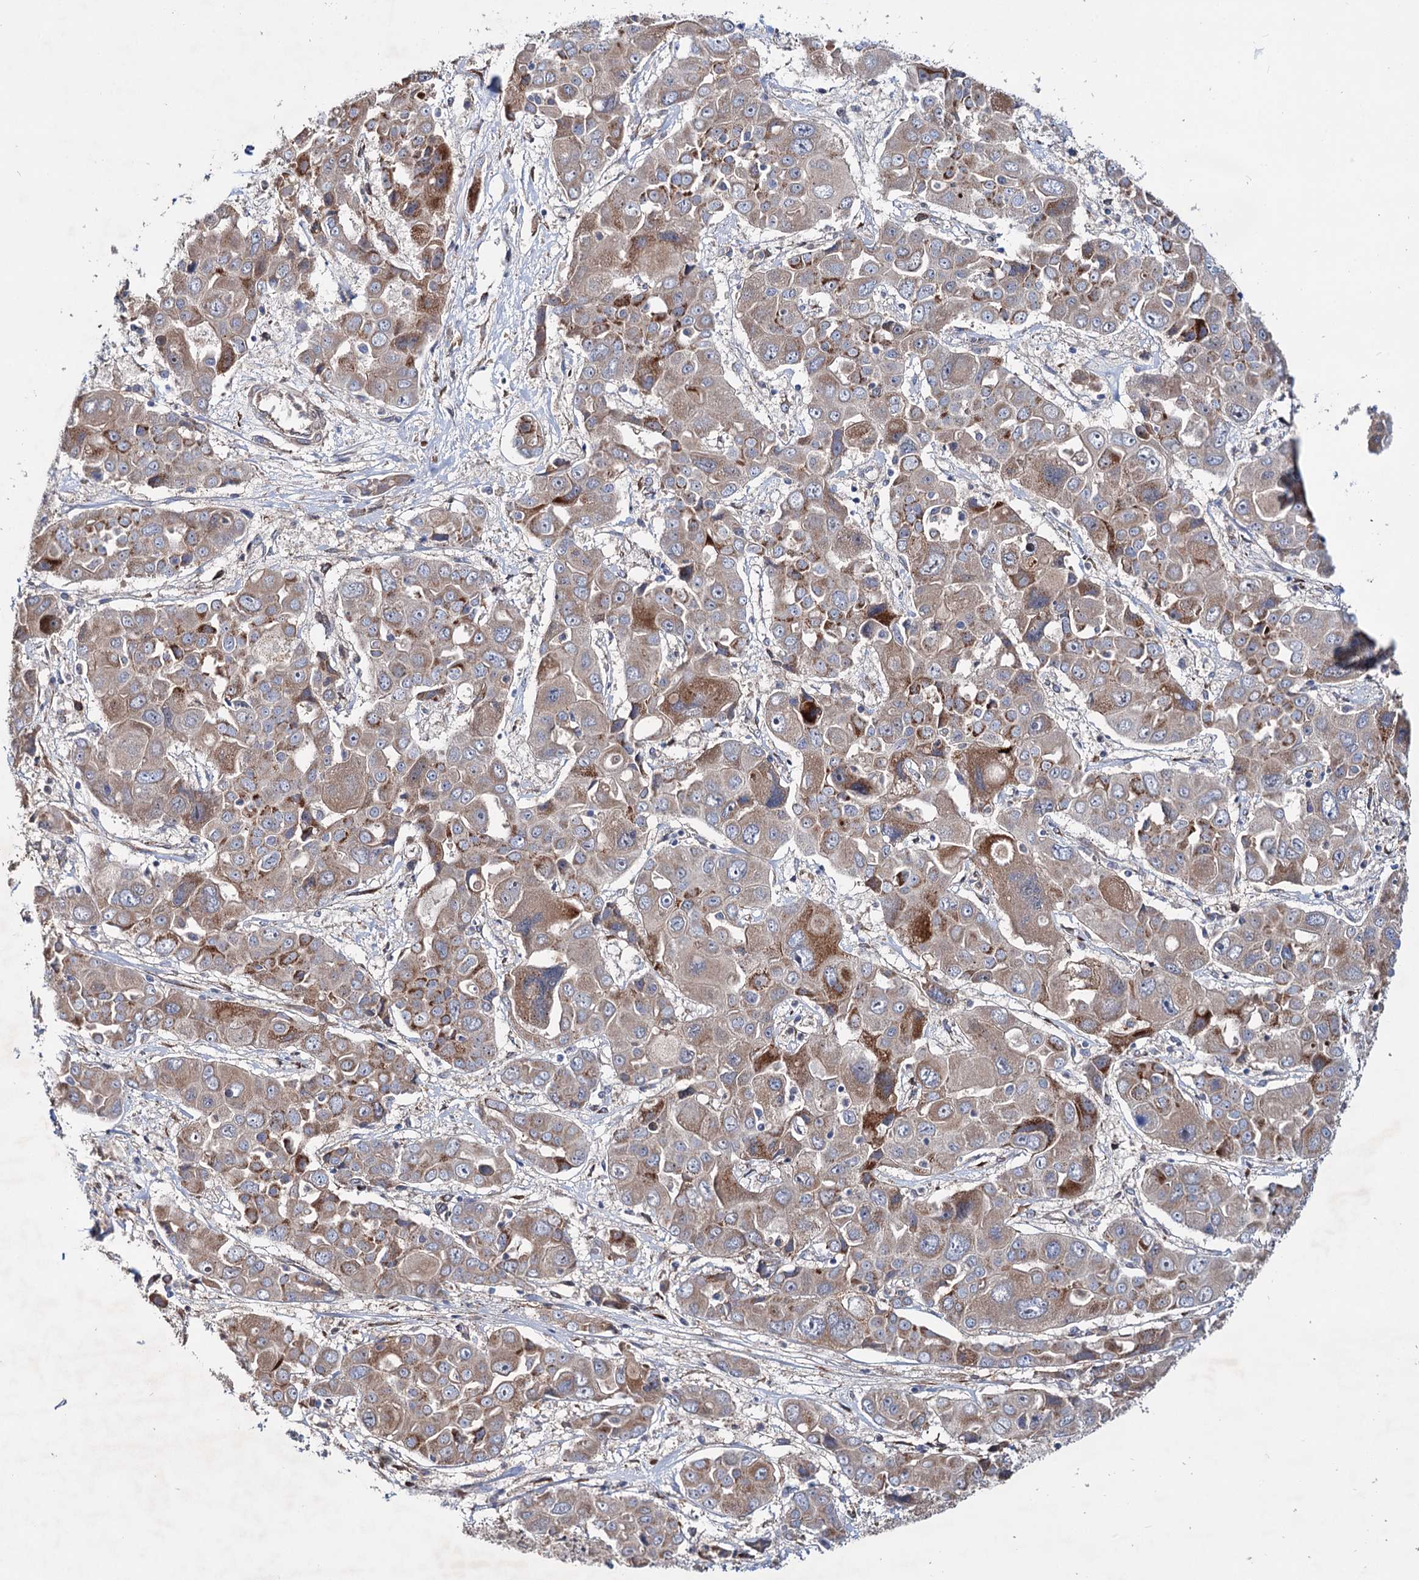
{"staining": {"intensity": "moderate", "quantity": ">75%", "location": "cytoplasmic/membranous"}, "tissue": "liver cancer", "cell_type": "Tumor cells", "image_type": "cancer", "snomed": [{"axis": "morphology", "description": "Cholangiocarcinoma"}, {"axis": "topography", "description": "Liver"}], "caption": "Moderate cytoplasmic/membranous staining is seen in about >75% of tumor cells in liver cancer.", "gene": "PTDSS2", "patient": {"sex": "male", "age": 67}}